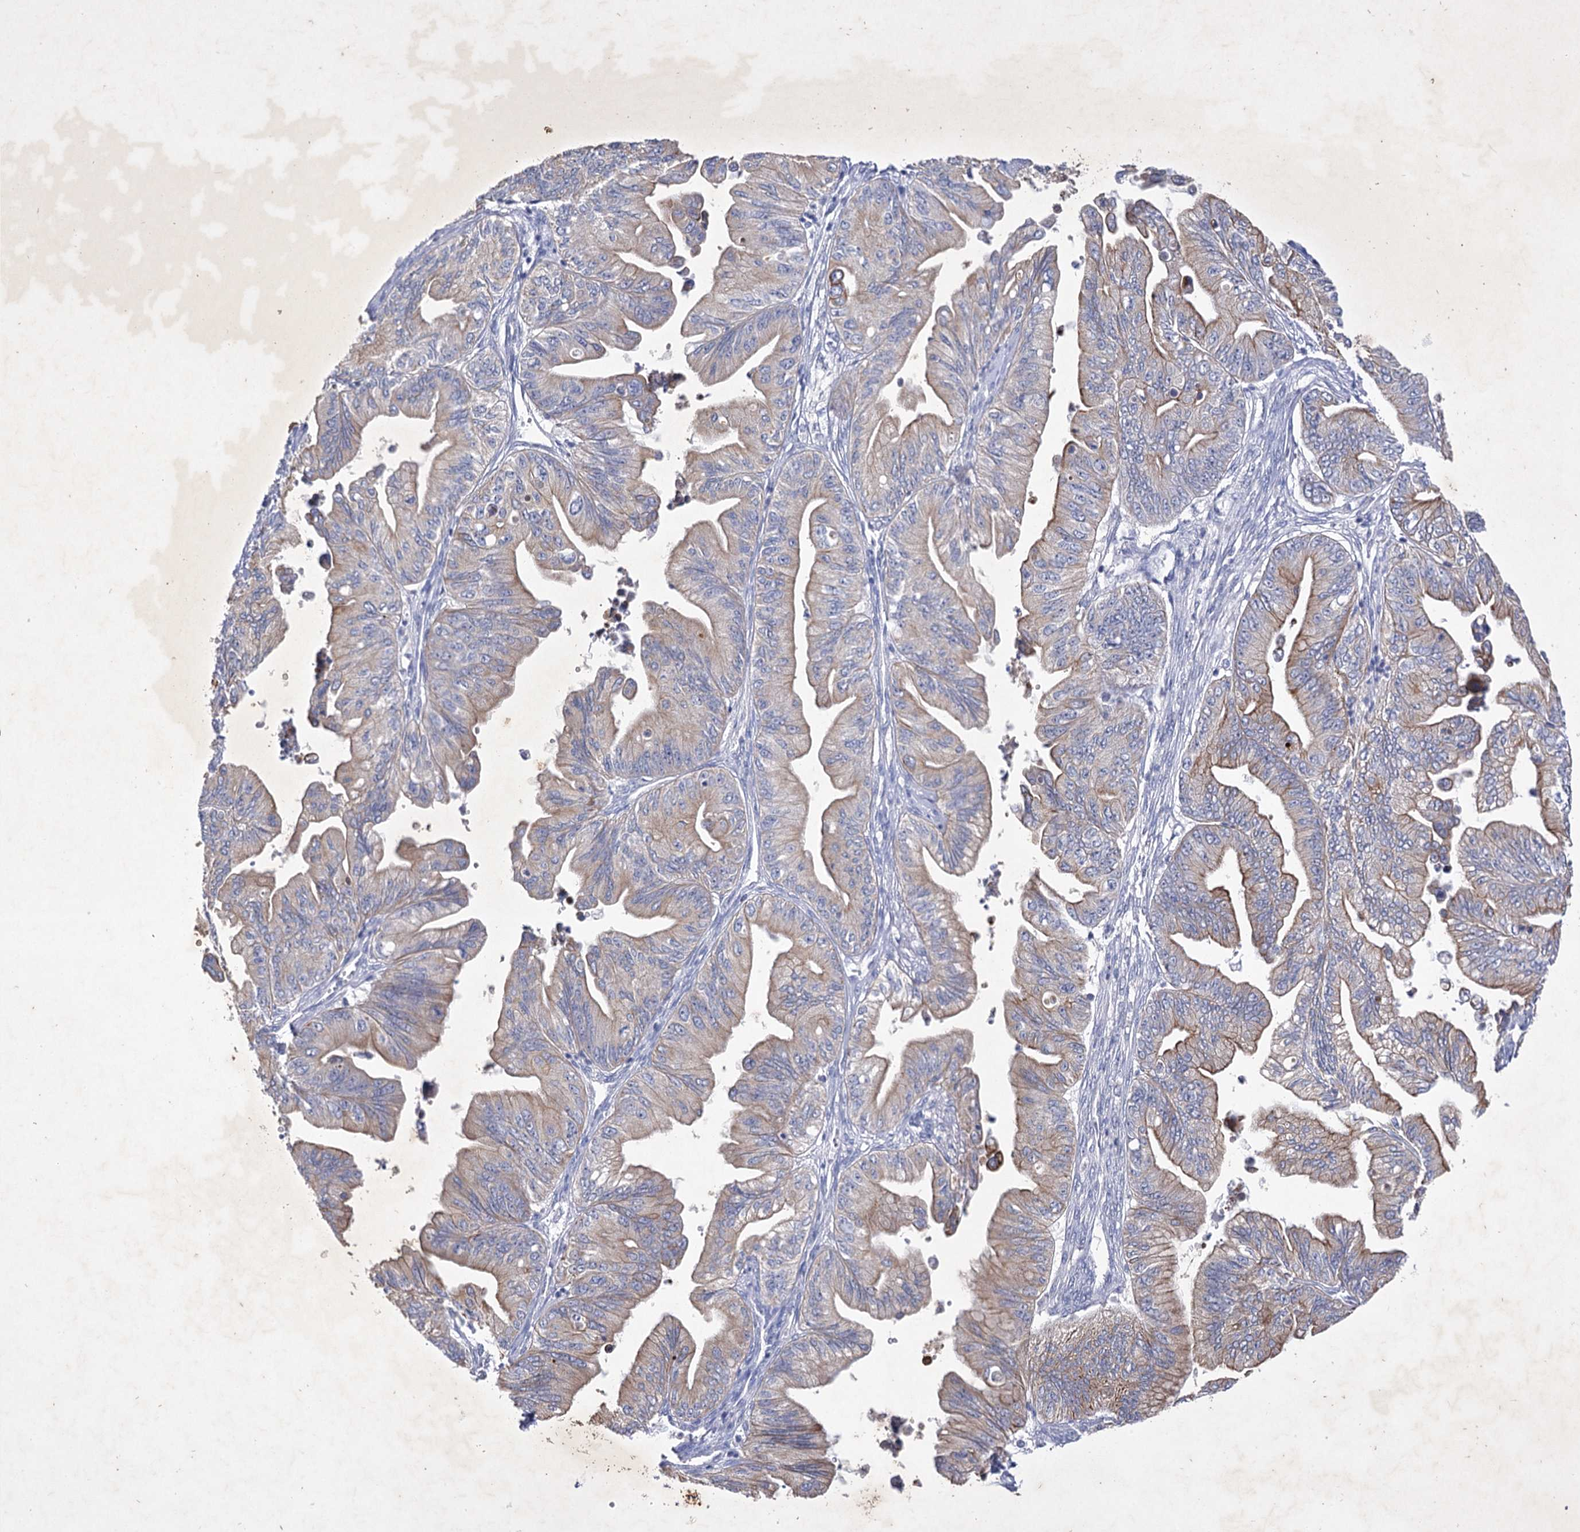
{"staining": {"intensity": "moderate", "quantity": "25%-75%", "location": "cytoplasmic/membranous"}, "tissue": "ovarian cancer", "cell_type": "Tumor cells", "image_type": "cancer", "snomed": [{"axis": "morphology", "description": "Cystadenocarcinoma, mucinous, NOS"}, {"axis": "topography", "description": "Ovary"}], "caption": "A high-resolution histopathology image shows immunohistochemistry staining of ovarian cancer, which demonstrates moderate cytoplasmic/membranous expression in about 25%-75% of tumor cells.", "gene": "COX15", "patient": {"sex": "female", "age": 71}}